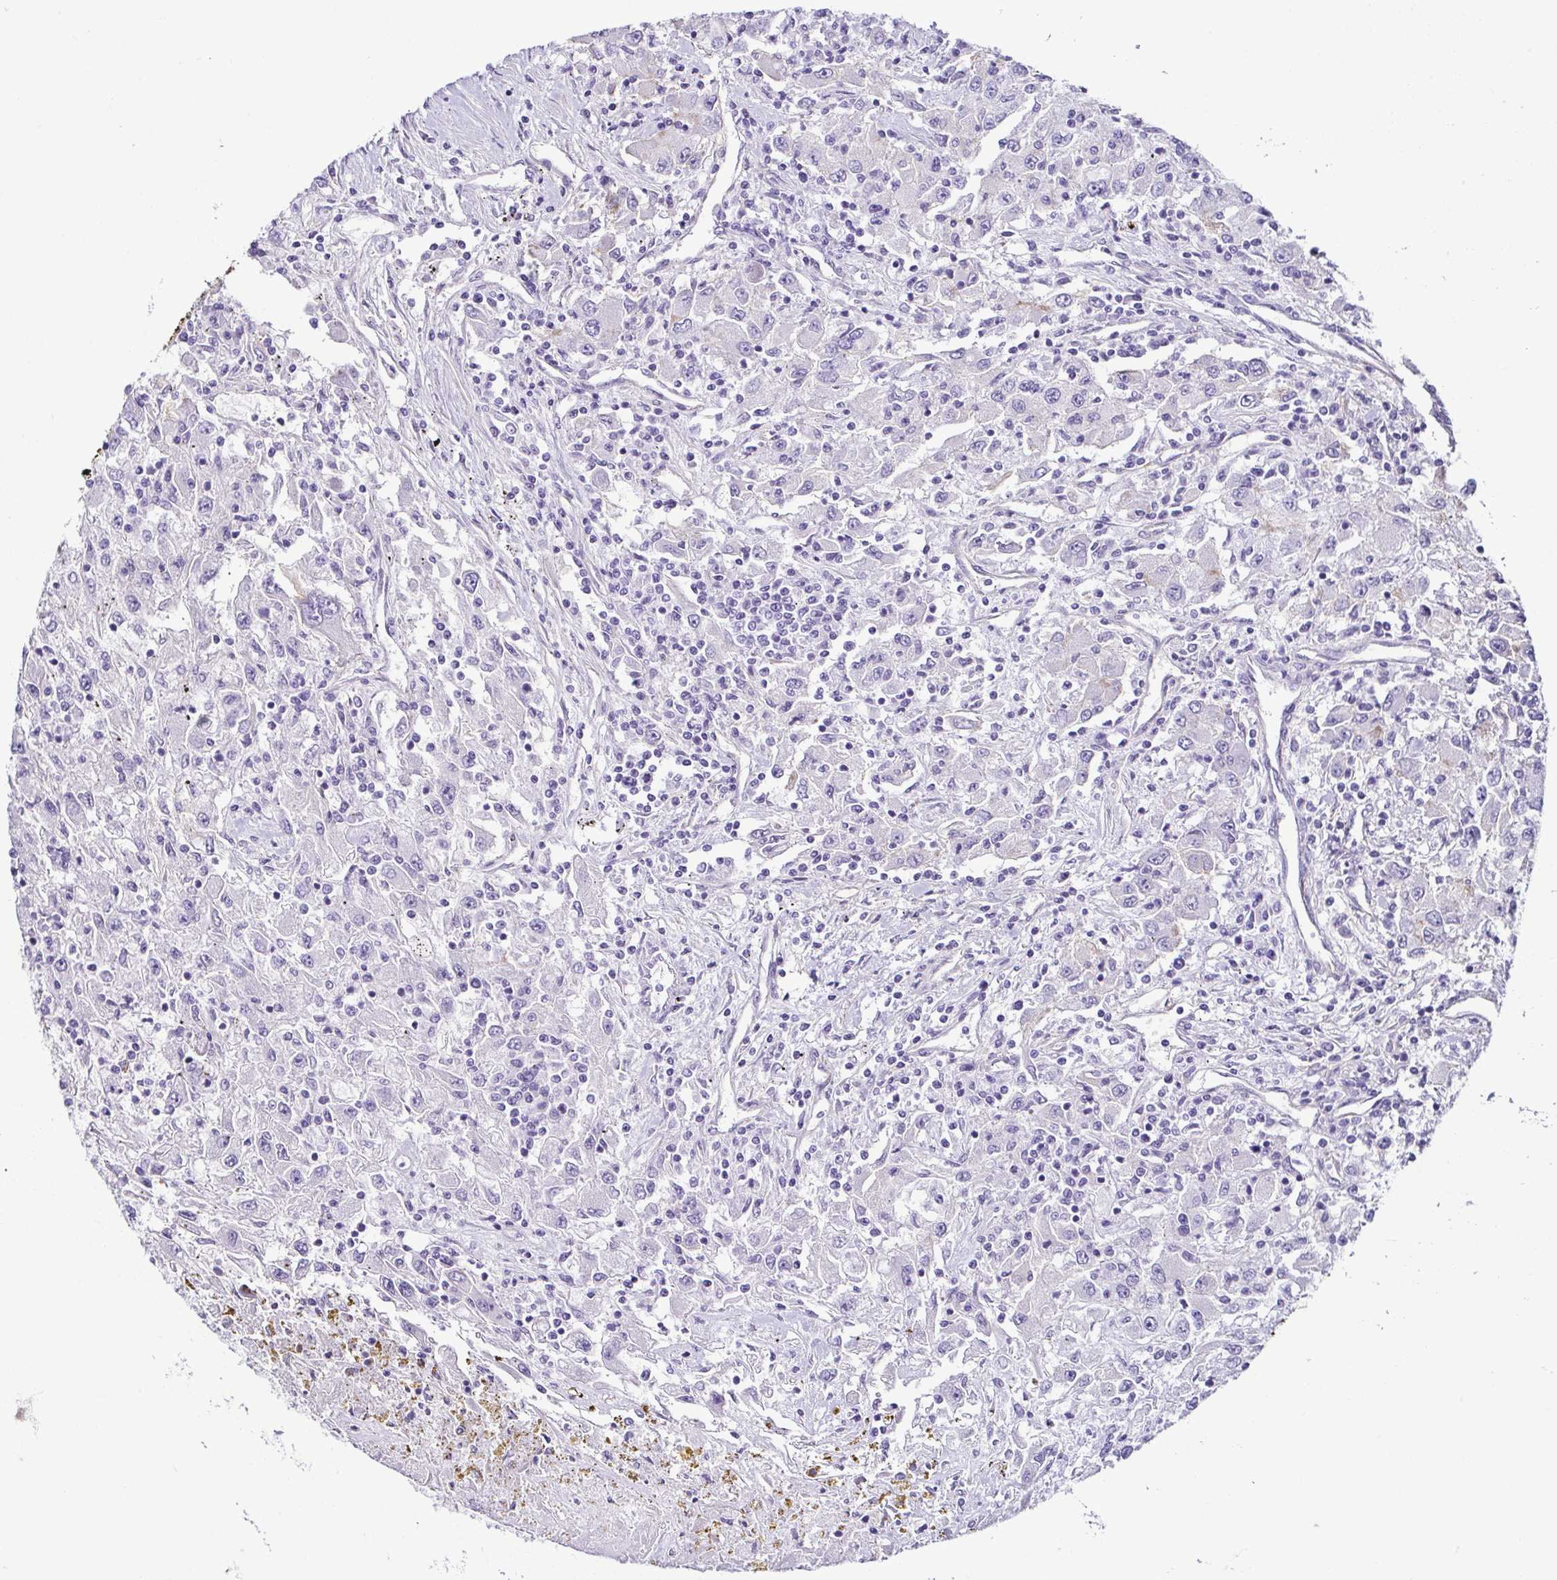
{"staining": {"intensity": "negative", "quantity": "none", "location": "none"}, "tissue": "renal cancer", "cell_type": "Tumor cells", "image_type": "cancer", "snomed": [{"axis": "morphology", "description": "Adenocarcinoma, NOS"}, {"axis": "topography", "description": "Kidney"}], "caption": "IHC histopathology image of neoplastic tissue: human renal cancer (adenocarcinoma) stained with DAB (3,3'-diaminobenzidine) displays no significant protein expression in tumor cells.", "gene": "CASP14", "patient": {"sex": "female", "age": 67}}